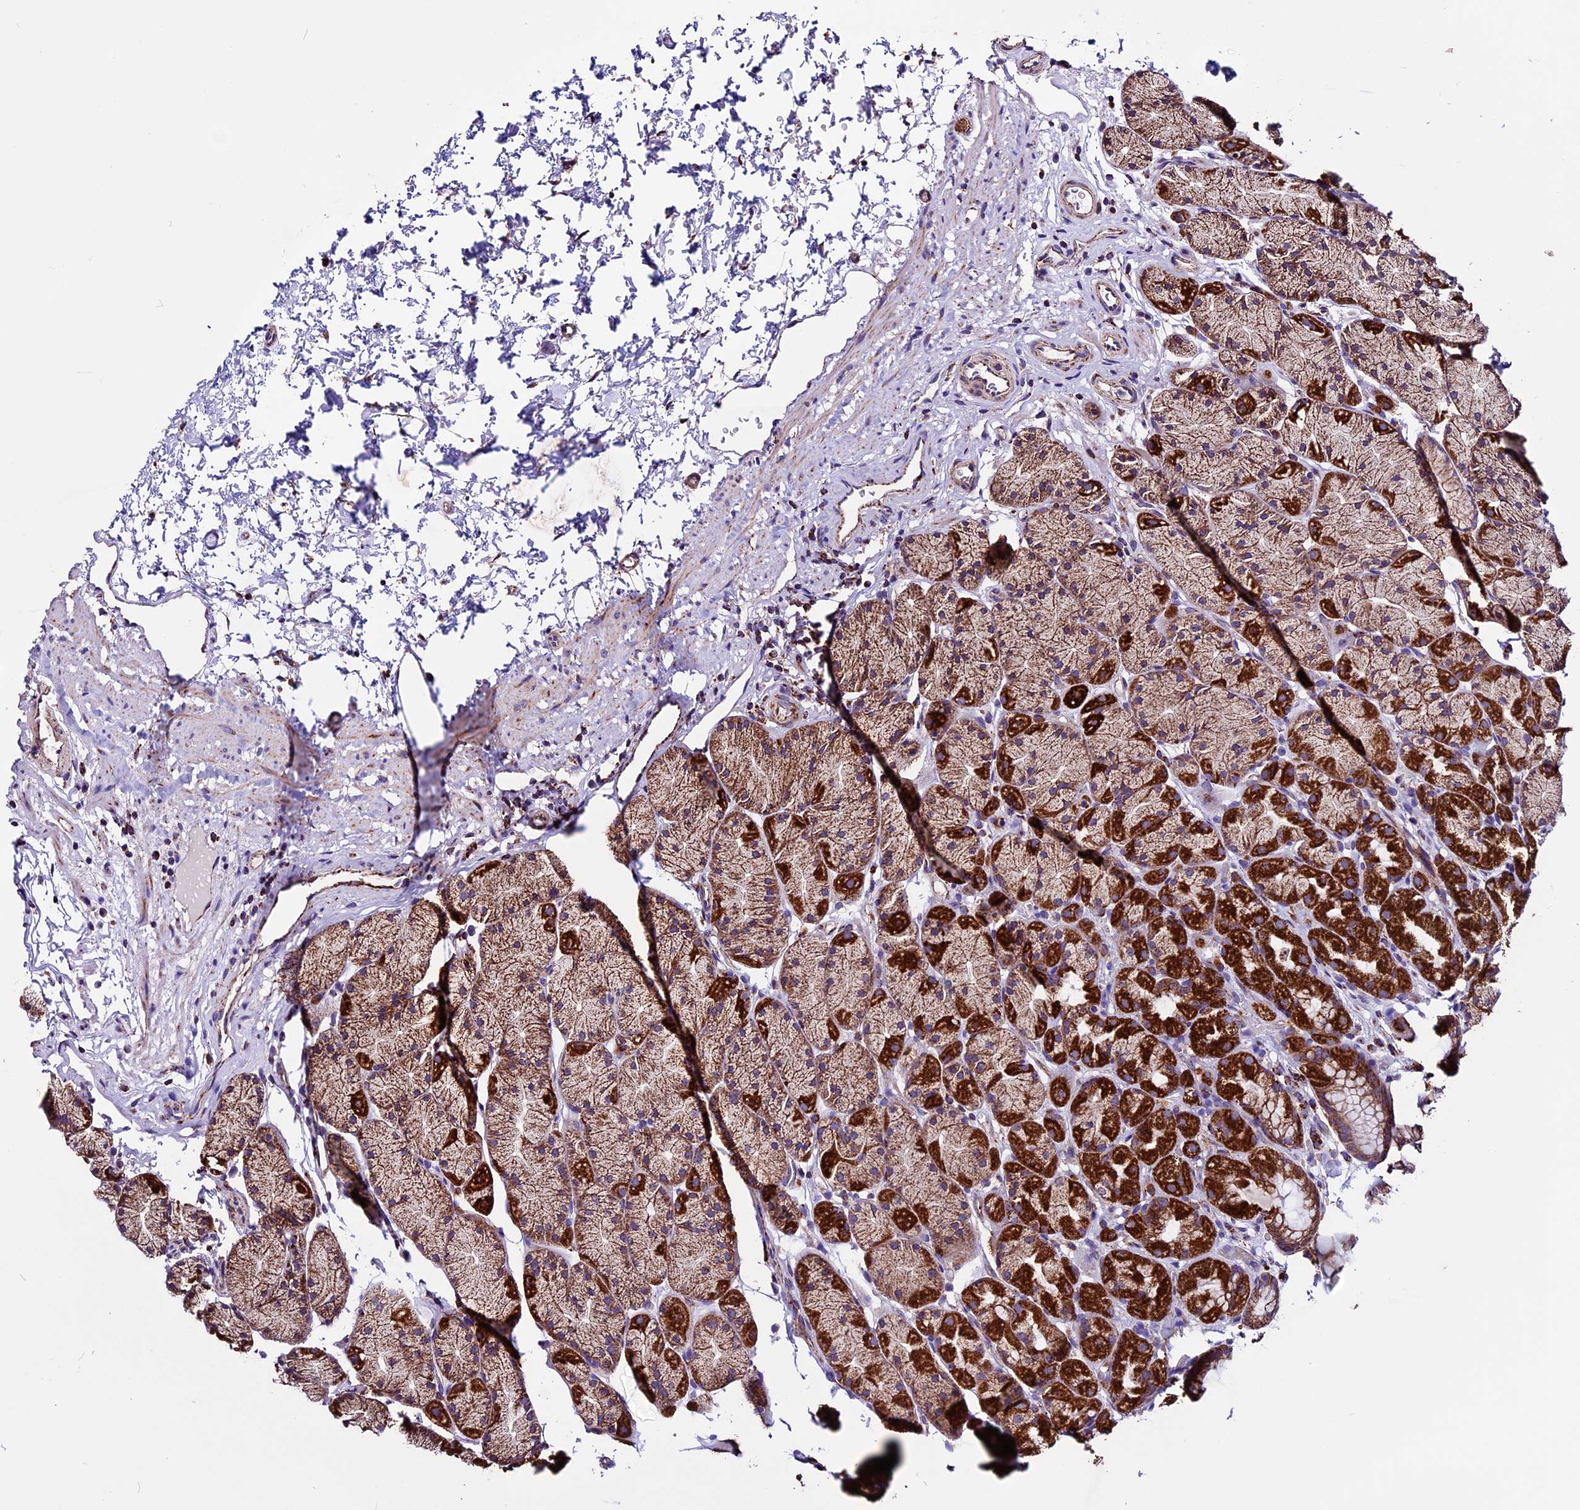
{"staining": {"intensity": "strong", "quantity": "25%-75%", "location": "cytoplasmic/membranous"}, "tissue": "stomach", "cell_type": "Glandular cells", "image_type": "normal", "snomed": [{"axis": "morphology", "description": "Normal tissue, NOS"}, {"axis": "topography", "description": "Stomach, upper"}, {"axis": "topography", "description": "Stomach"}], "caption": "Glandular cells display high levels of strong cytoplasmic/membranous staining in about 25%-75% of cells in benign human stomach.", "gene": "CX3CL1", "patient": {"sex": "male", "age": 47}}